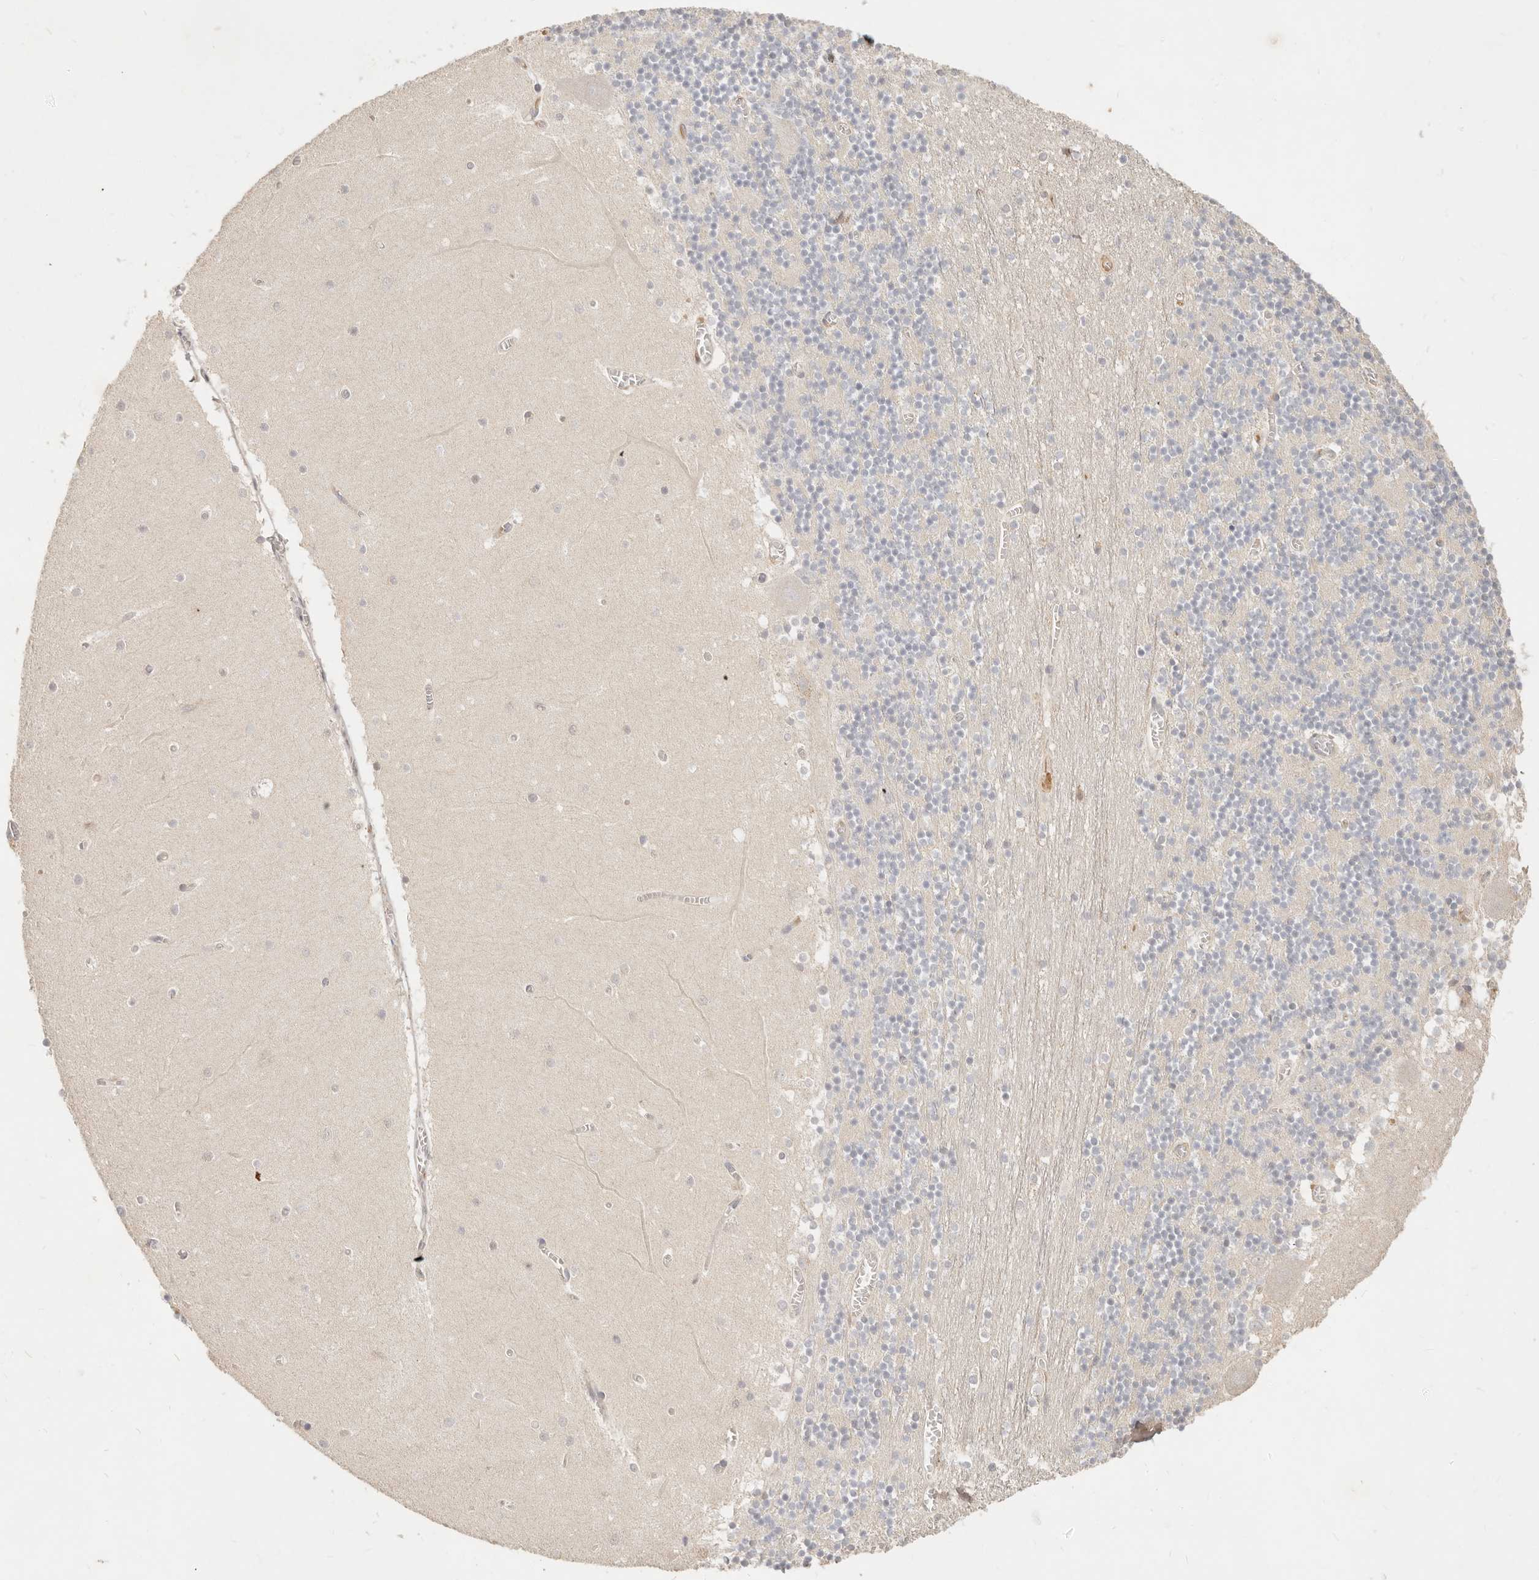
{"staining": {"intensity": "negative", "quantity": "none", "location": "none"}, "tissue": "cerebellum", "cell_type": "Cells in granular layer", "image_type": "normal", "snomed": [{"axis": "morphology", "description": "Normal tissue, NOS"}, {"axis": "topography", "description": "Cerebellum"}], "caption": "A high-resolution image shows IHC staining of normal cerebellum, which displays no significant expression in cells in granular layer. (DAB (3,3'-diaminobenzidine) immunohistochemistry with hematoxylin counter stain).", "gene": "NECAP2", "patient": {"sex": "female", "age": 28}}